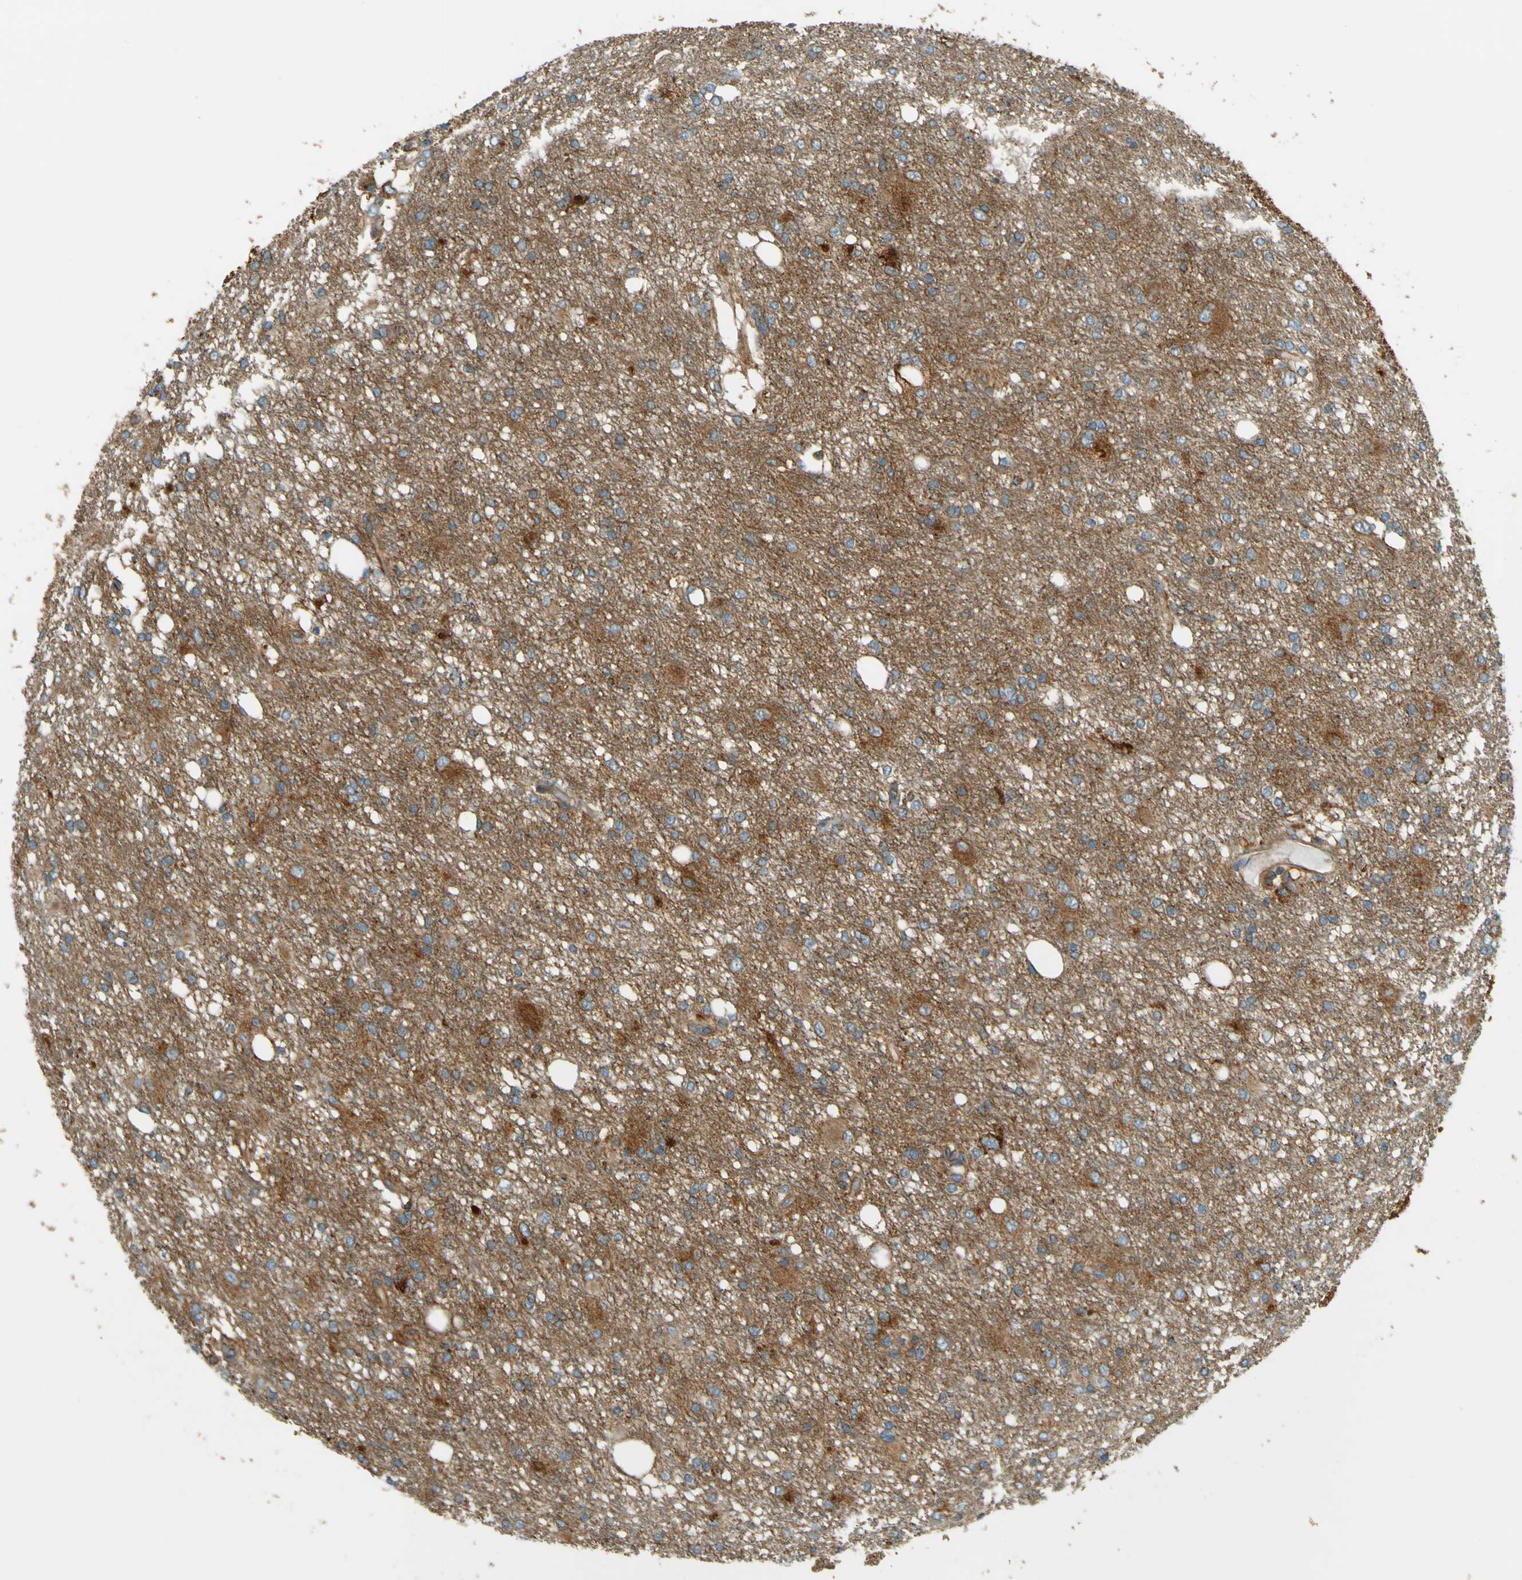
{"staining": {"intensity": "moderate", "quantity": "<25%", "location": "cytoplasmic/membranous"}, "tissue": "glioma", "cell_type": "Tumor cells", "image_type": "cancer", "snomed": [{"axis": "morphology", "description": "Glioma, malignant, High grade"}, {"axis": "topography", "description": "Brain"}], "caption": "This image shows IHC staining of high-grade glioma (malignant), with low moderate cytoplasmic/membranous expression in about <25% of tumor cells.", "gene": "DNAJC5", "patient": {"sex": "female", "age": 59}}